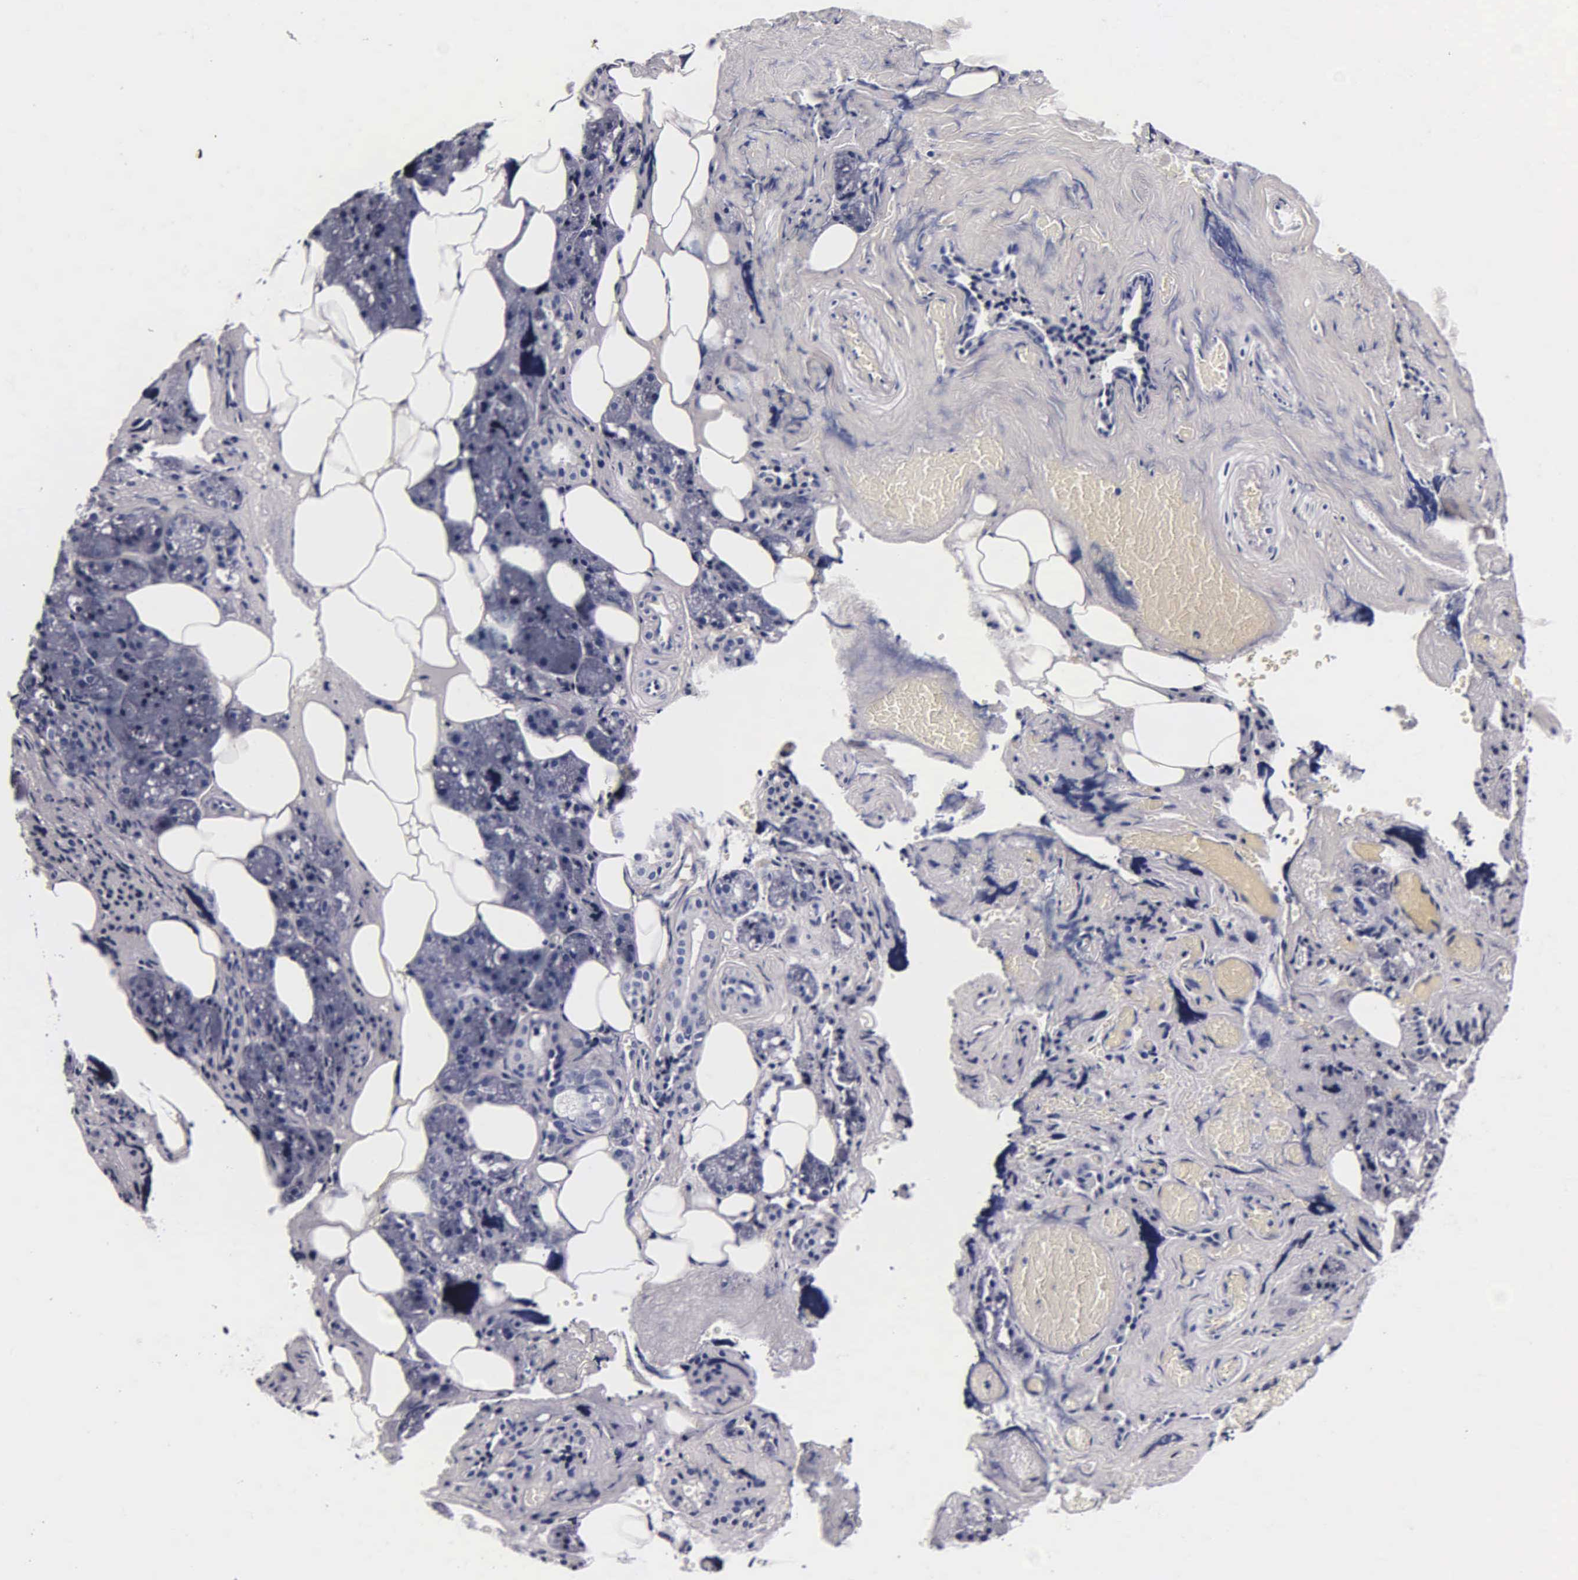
{"staining": {"intensity": "negative", "quantity": "none", "location": "none"}, "tissue": "salivary gland", "cell_type": "Glandular cells", "image_type": "normal", "snomed": [{"axis": "morphology", "description": "Normal tissue, NOS"}, {"axis": "topography", "description": "Salivary gland"}], "caption": "Photomicrograph shows no protein positivity in glandular cells of normal salivary gland. (IHC, brightfield microscopy, high magnification).", "gene": "INS", "patient": {"sex": "female", "age": 55}}